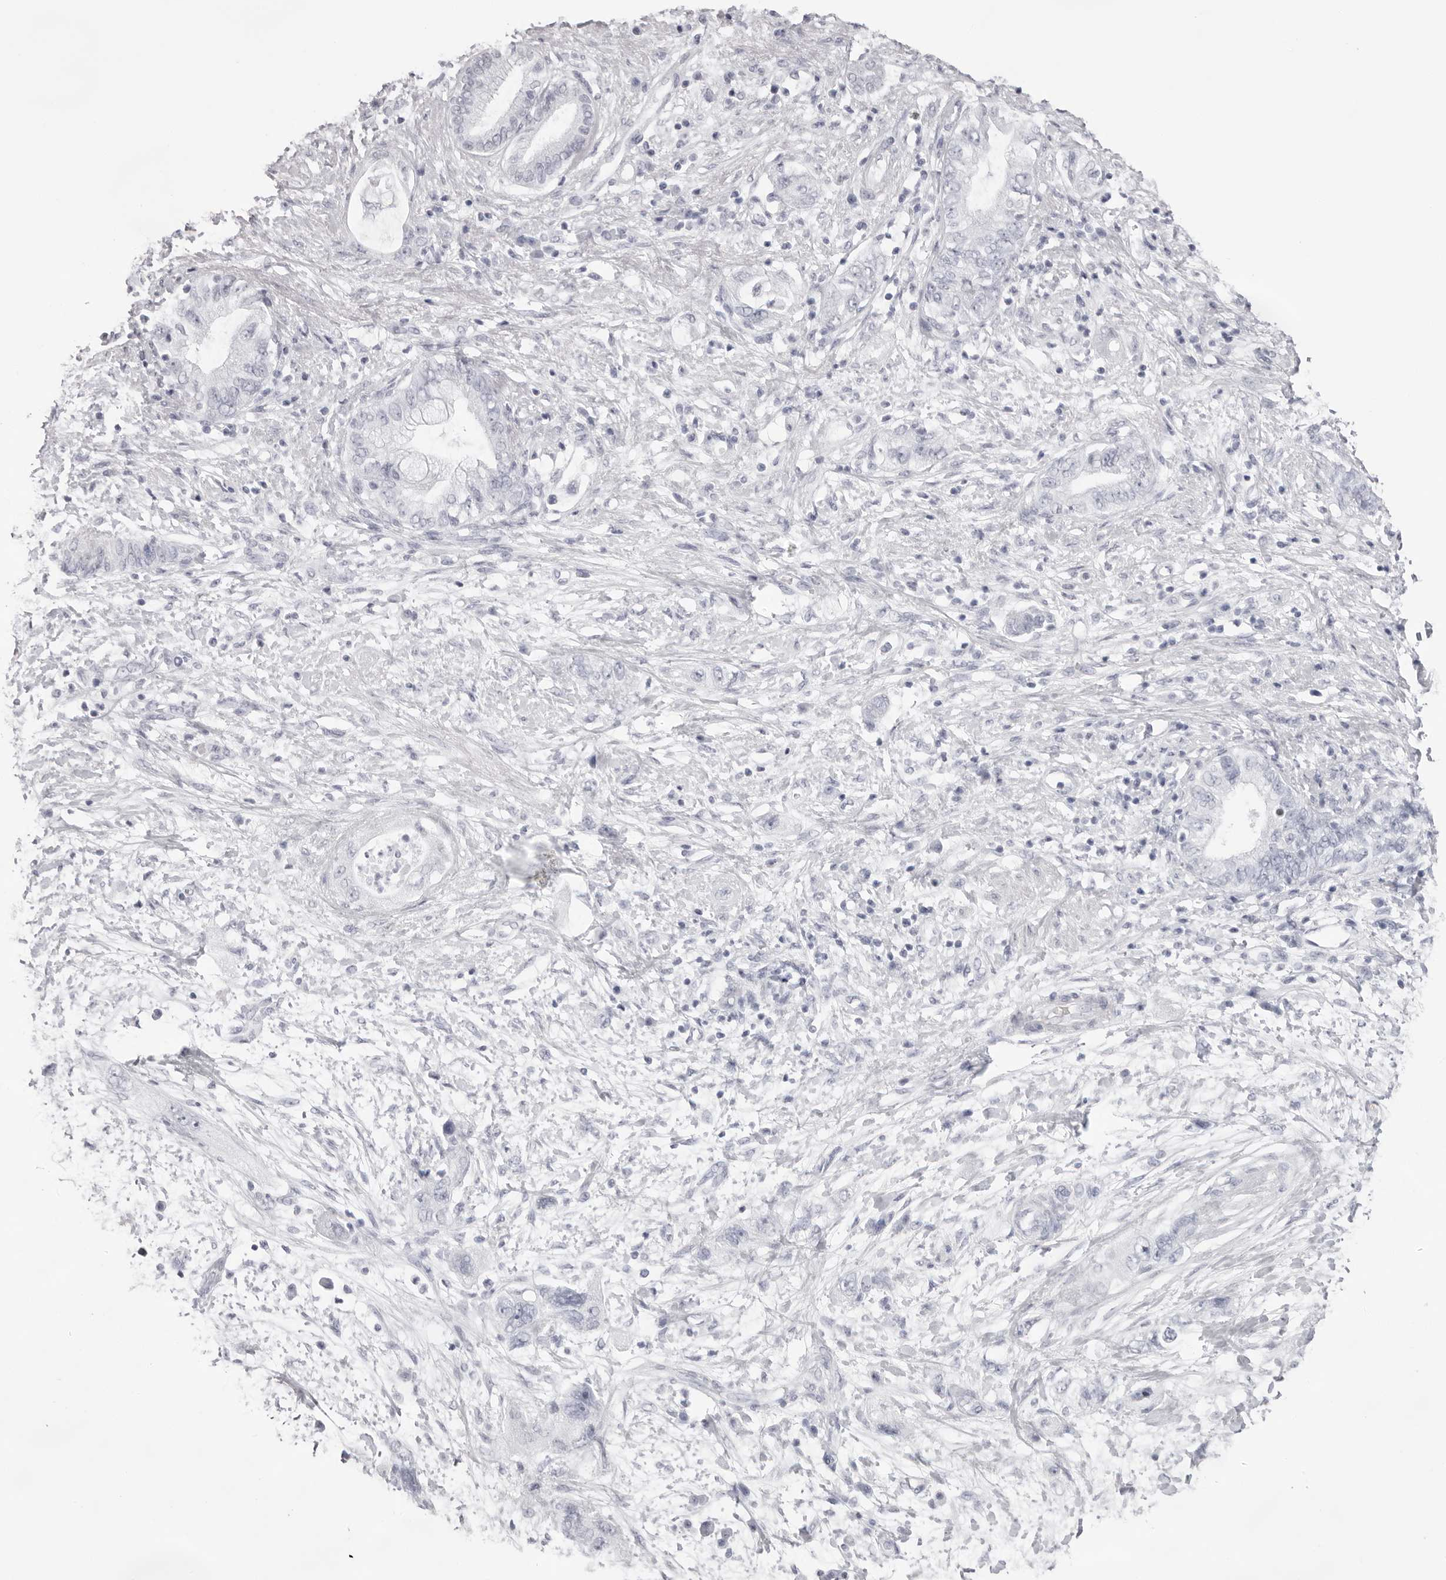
{"staining": {"intensity": "negative", "quantity": "none", "location": "none"}, "tissue": "pancreatic cancer", "cell_type": "Tumor cells", "image_type": "cancer", "snomed": [{"axis": "morphology", "description": "Adenocarcinoma, NOS"}, {"axis": "topography", "description": "Pancreas"}], "caption": "This histopathology image is of pancreatic cancer stained with immunohistochemistry (IHC) to label a protein in brown with the nuclei are counter-stained blue. There is no staining in tumor cells.", "gene": "SPTA1", "patient": {"sex": "female", "age": 73}}